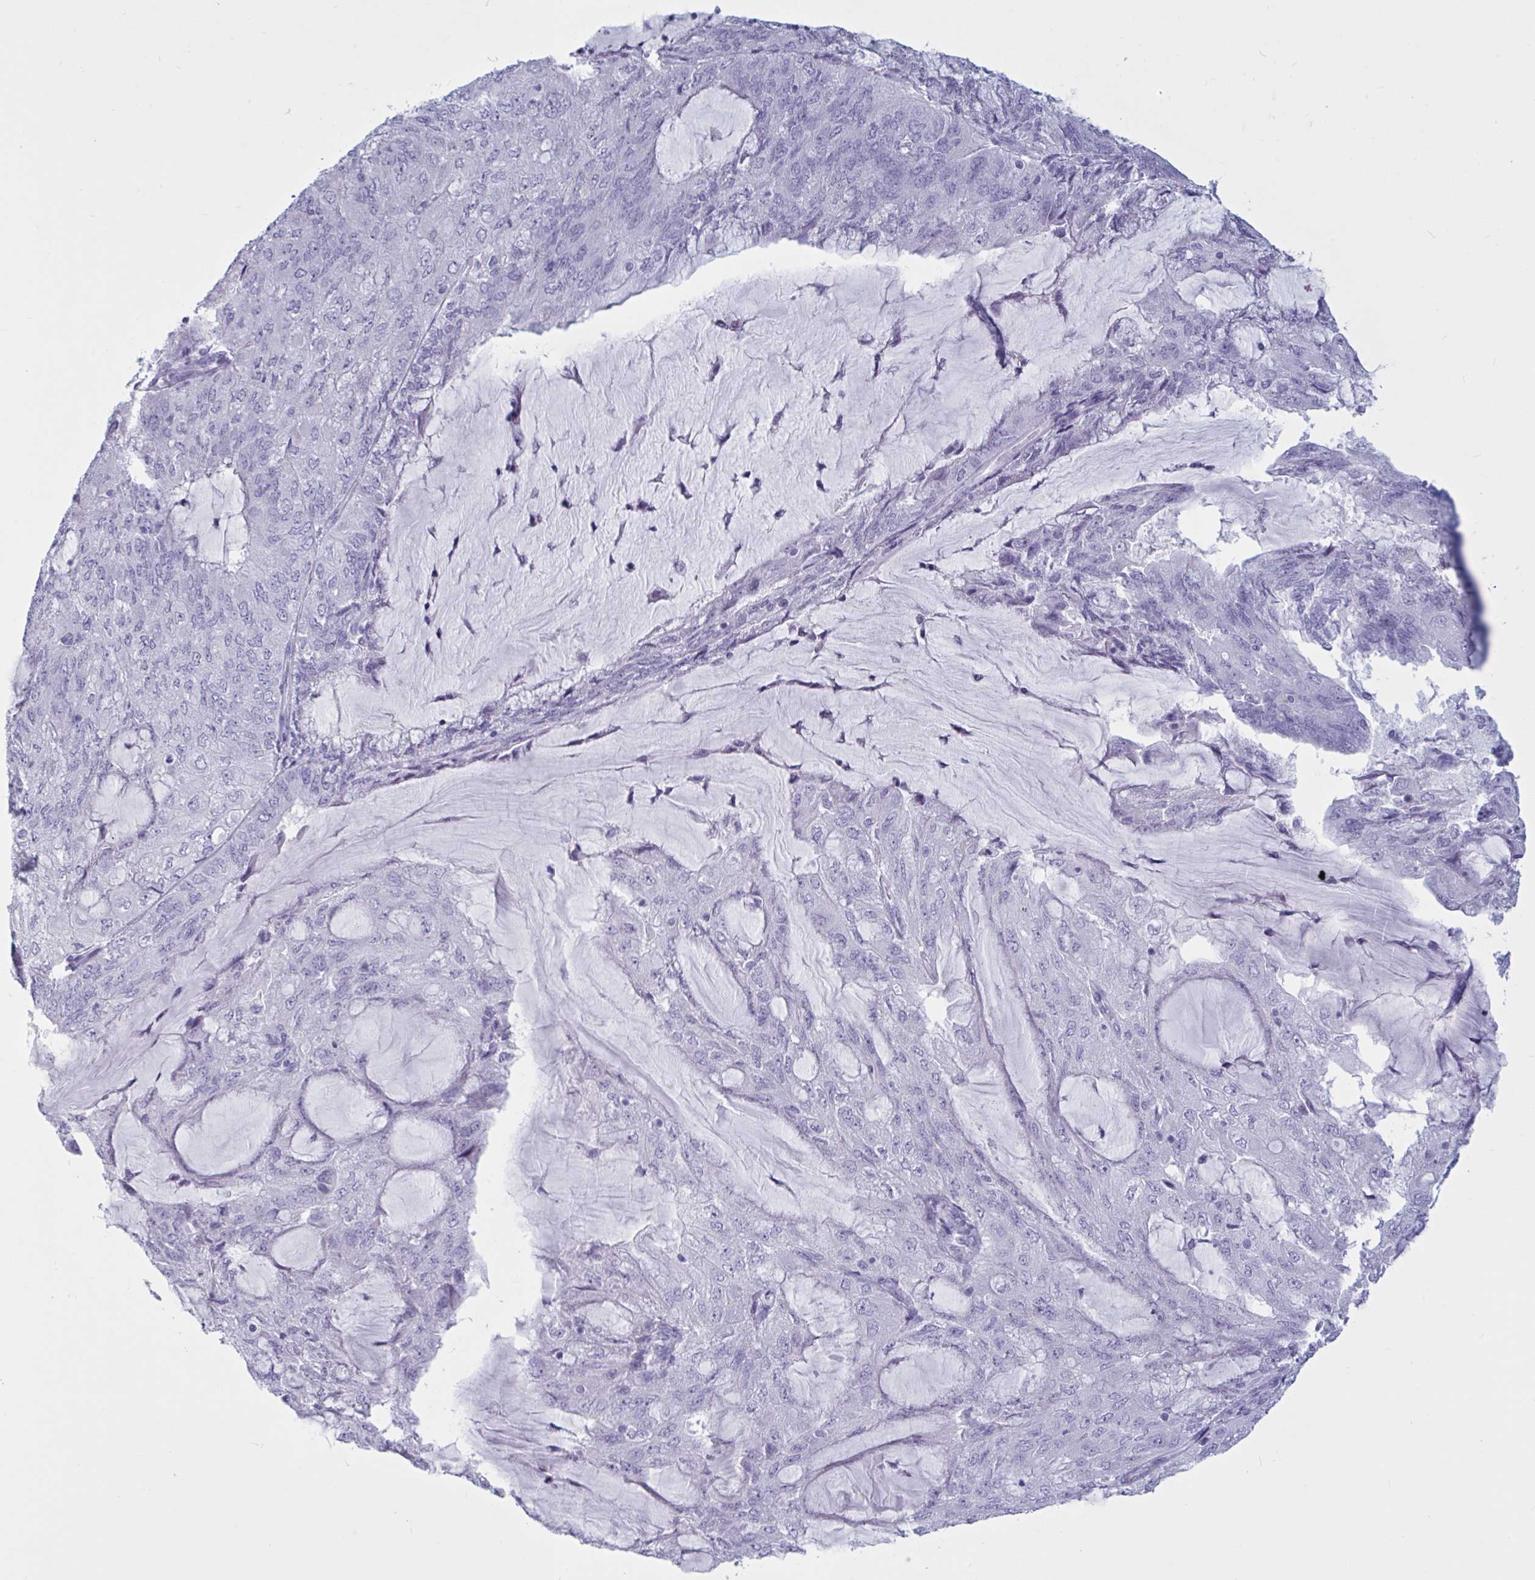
{"staining": {"intensity": "negative", "quantity": "none", "location": "none"}, "tissue": "endometrial cancer", "cell_type": "Tumor cells", "image_type": "cancer", "snomed": [{"axis": "morphology", "description": "Adenocarcinoma, NOS"}, {"axis": "topography", "description": "Endometrium"}], "caption": "Tumor cells are negative for brown protein staining in adenocarcinoma (endometrial).", "gene": "BBS10", "patient": {"sex": "female", "age": 81}}